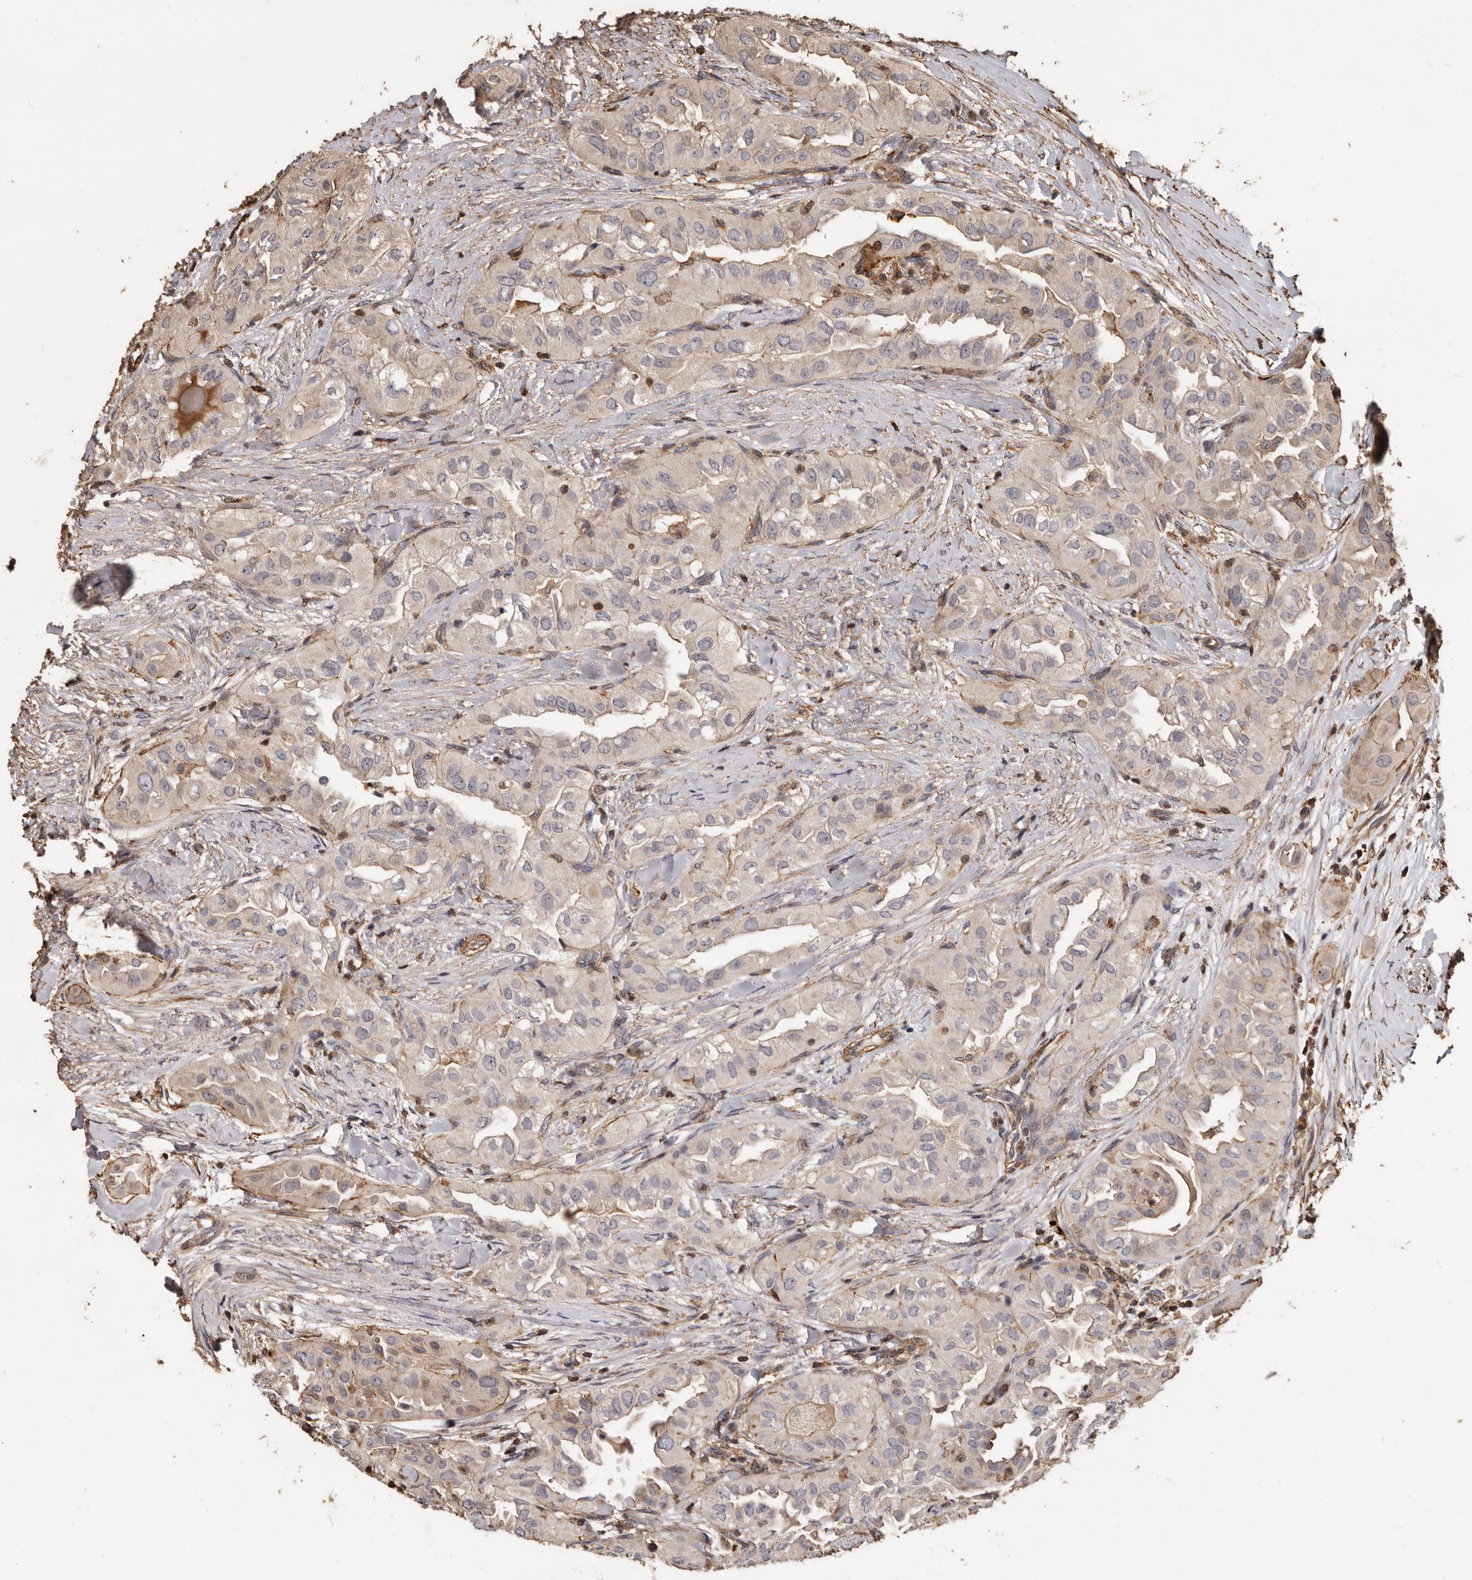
{"staining": {"intensity": "weak", "quantity": "<25%", "location": "cytoplasmic/membranous"}, "tissue": "thyroid cancer", "cell_type": "Tumor cells", "image_type": "cancer", "snomed": [{"axis": "morphology", "description": "Papillary adenocarcinoma, NOS"}, {"axis": "topography", "description": "Thyroid gland"}], "caption": "This histopathology image is of thyroid cancer stained with immunohistochemistry (IHC) to label a protein in brown with the nuclei are counter-stained blue. There is no positivity in tumor cells.", "gene": "GSK3A", "patient": {"sex": "female", "age": 59}}